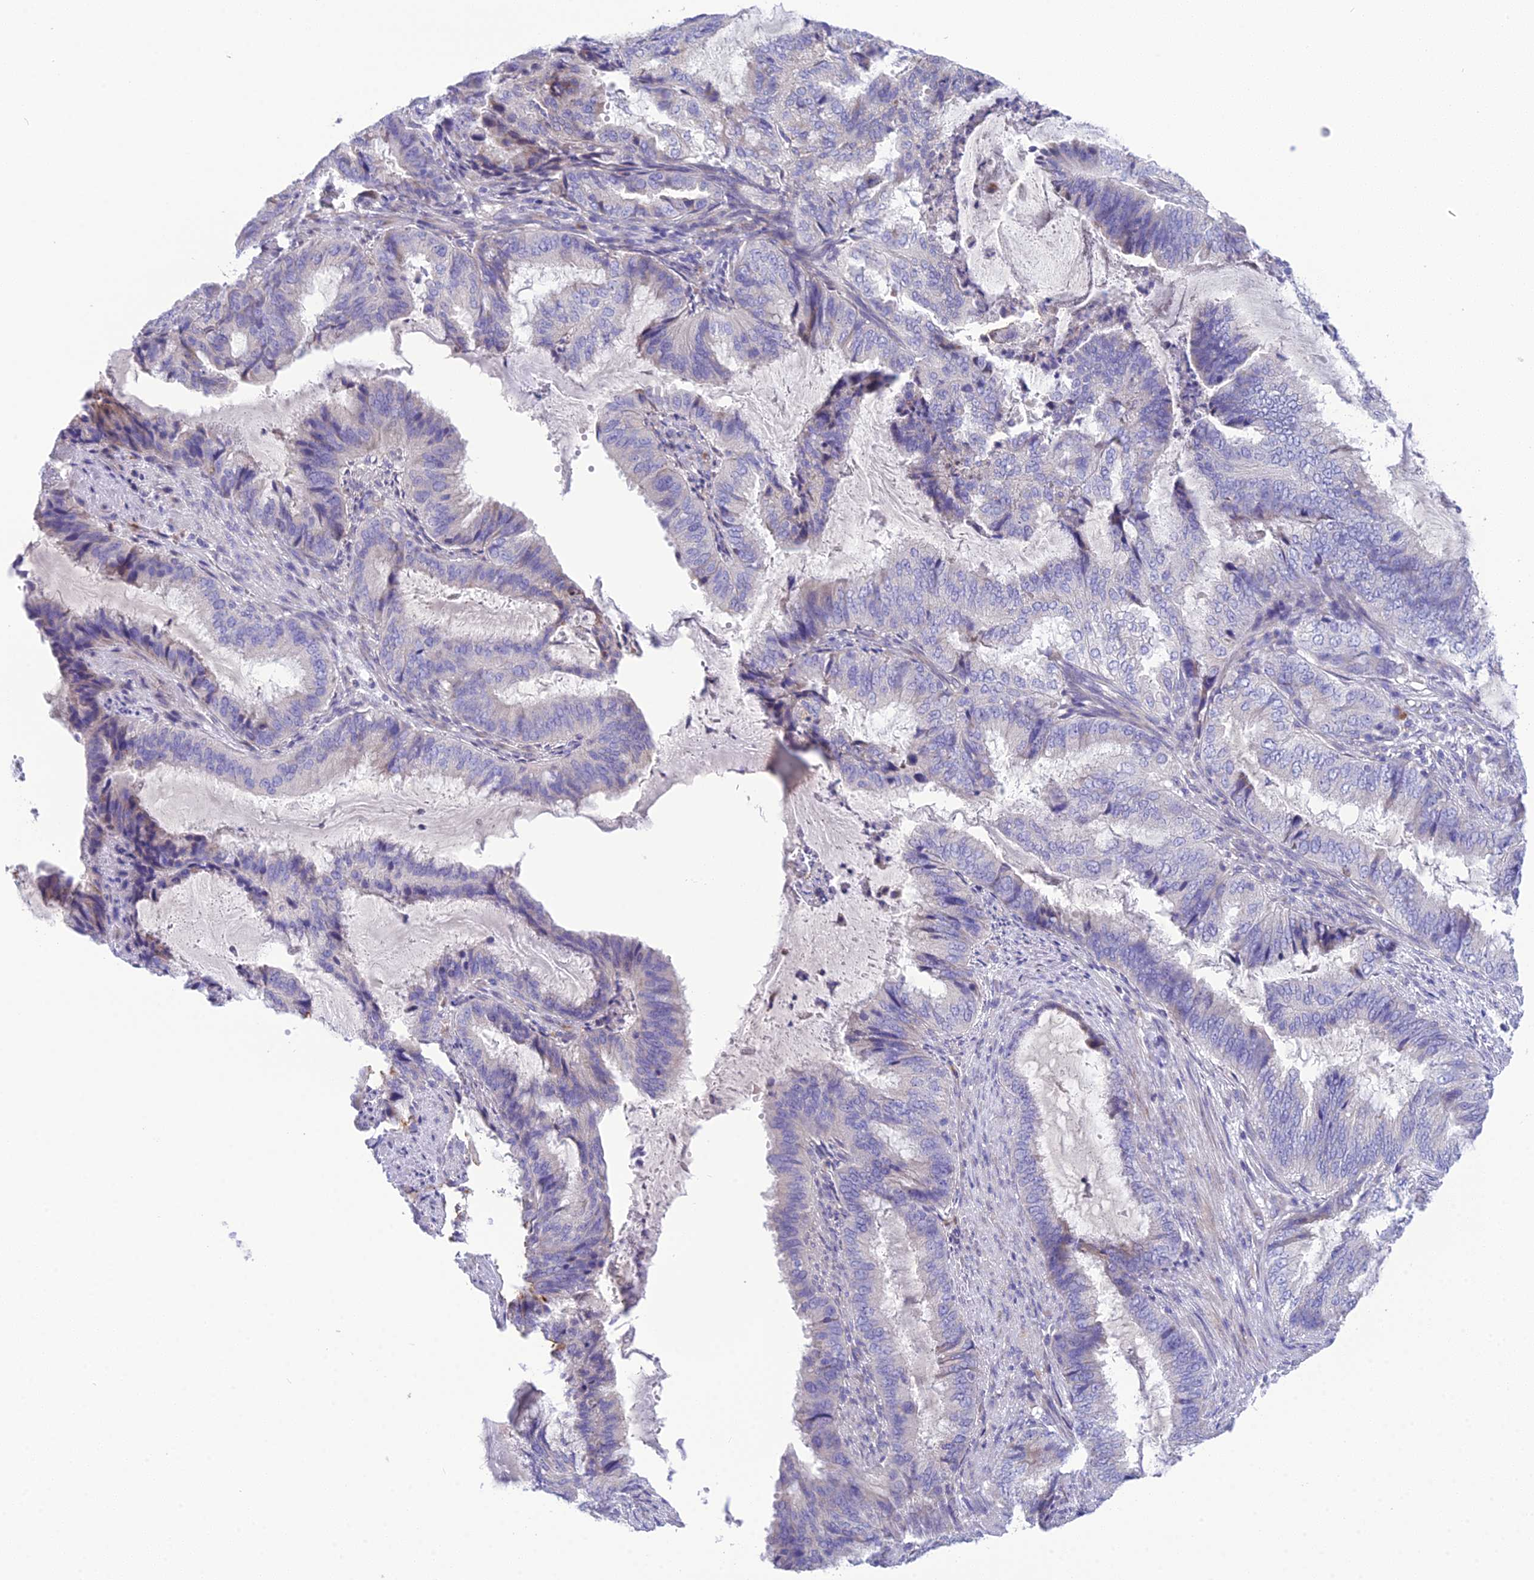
{"staining": {"intensity": "negative", "quantity": "none", "location": "none"}, "tissue": "endometrial cancer", "cell_type": "Tumor cells", "image_type": "cancer", "snomed": [{"axis": "morphology", "description": "Adenocarcinoma, NOS"}, {"axis": "topography", "description": "Endometrium"}], "caption": "Photomicrograph shows no protein positivity in tumor cells of endometrial cancer tissue.", "gene": "KIAA0408", "patient": {"sex": "female", "age": 51}}